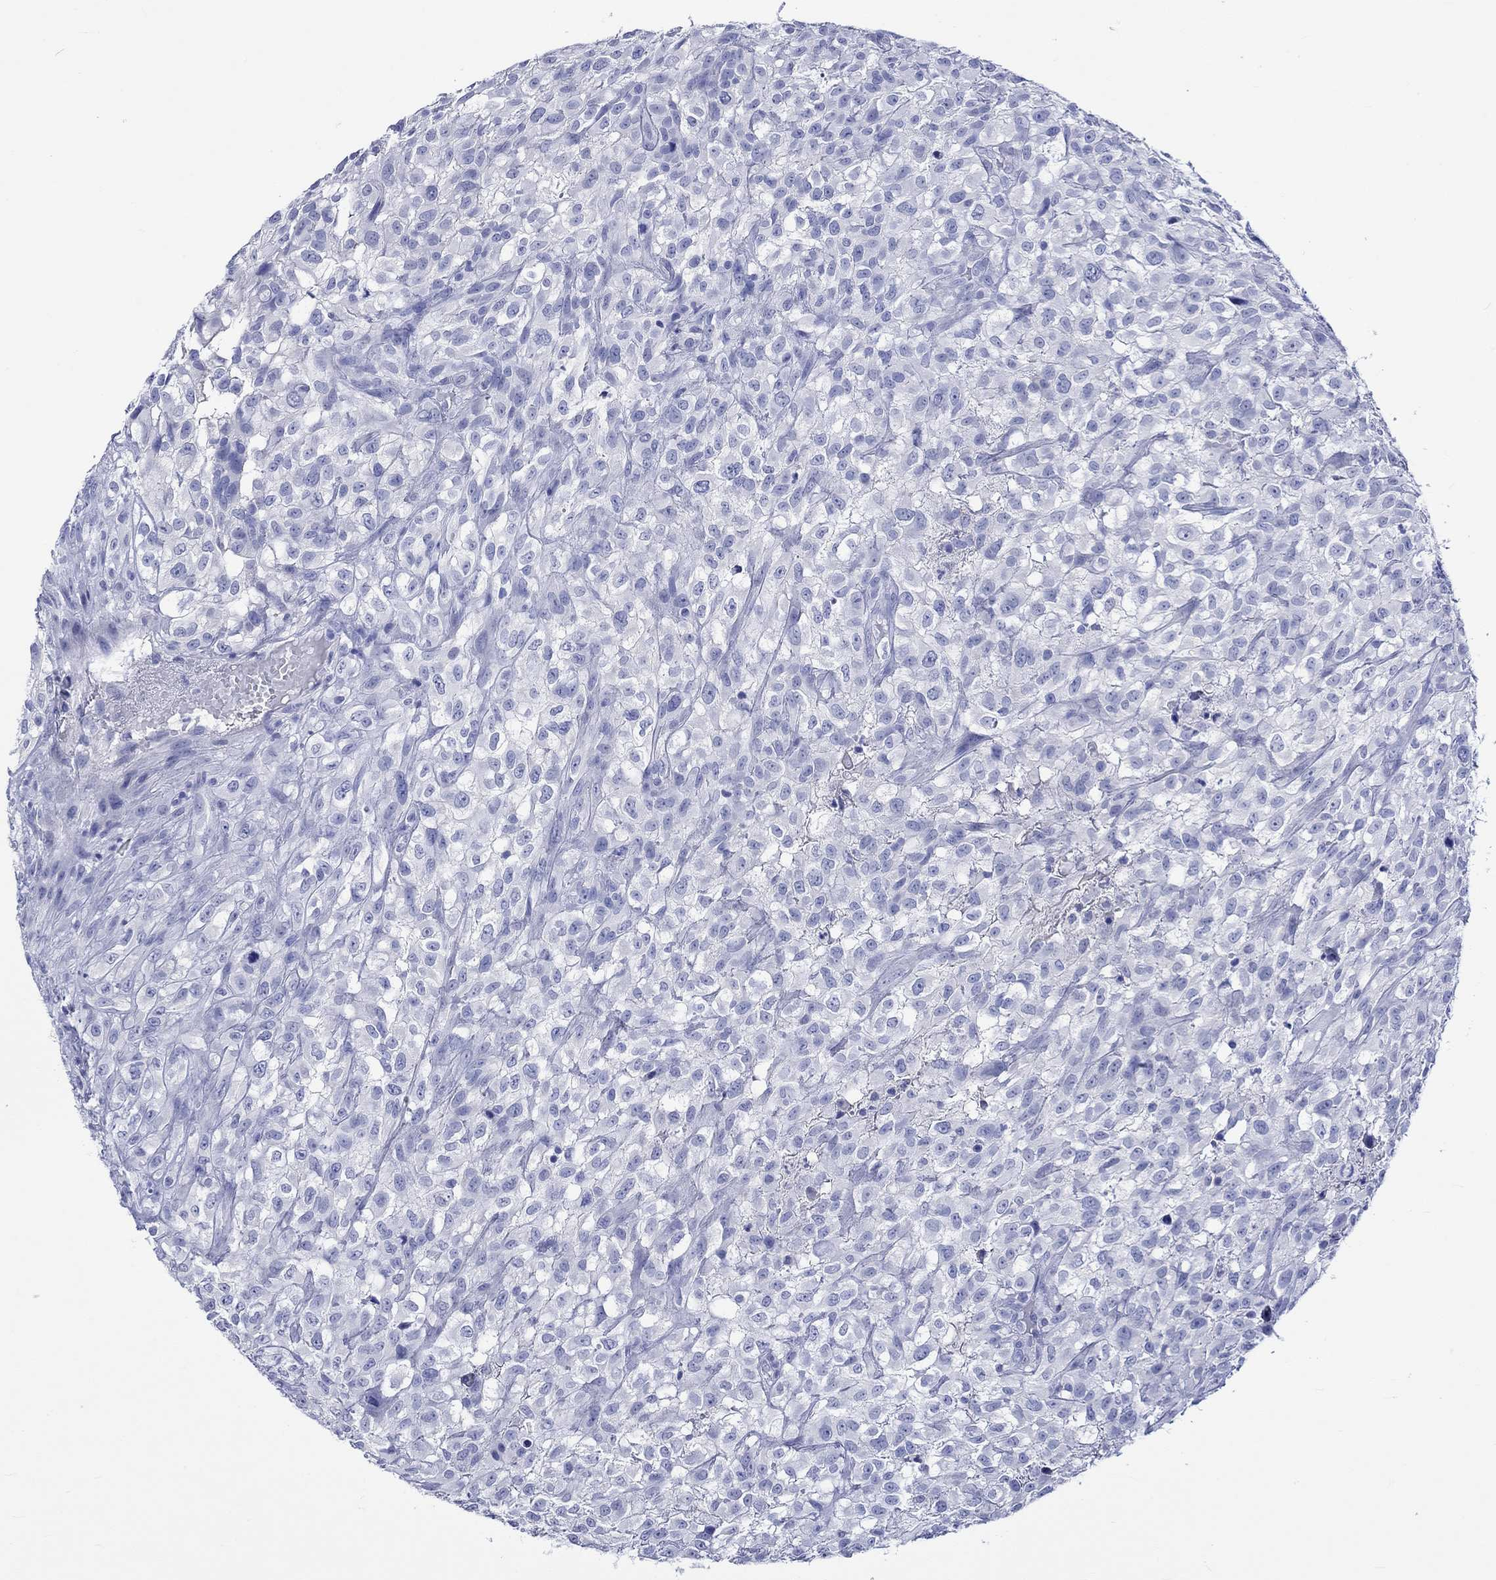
{"staining": {"intensity": "negative", "quantity": "none", "location": "none"}, "tissue": "urothelial cancer", "cell_type": "Tumor cells", "image_type": "cancer", "snomed": [{"axis": "morphology", "description": "Urothelial carcinoma, High grade"}, {"axis": "topography", "description": "Urinary bladder"}], "caption": "Urothelial cancer was stained to show a protein in brown. There is no significant positivity in tumor cells.", "gene": "KLHL35", "patient": {"sex": "male", "age": 56}}